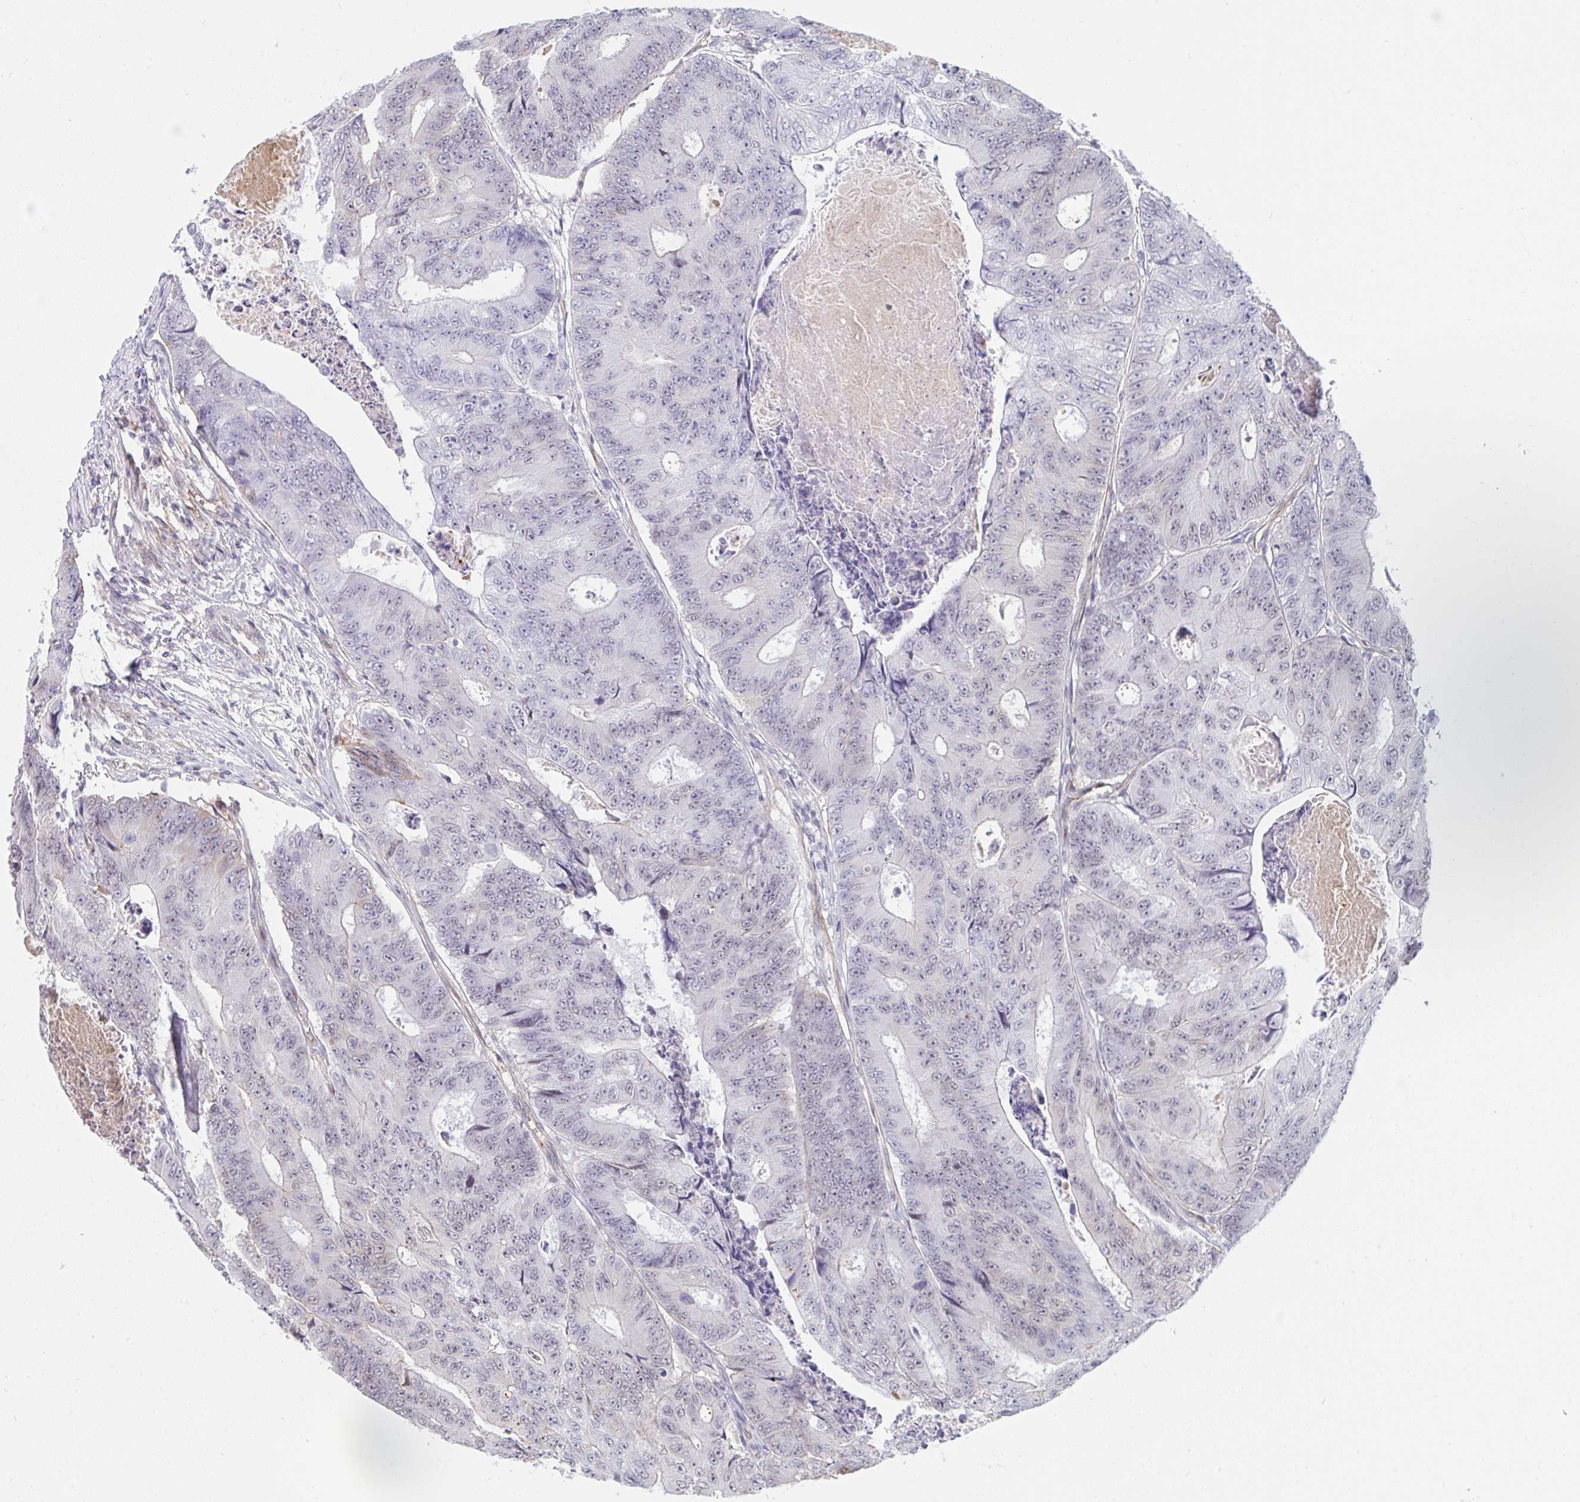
{"staining": {"intensity": "negative", "quantity": "none", "location": "none"}, "tissue": "colorectal cancer", "cell_type": "Tumor cells", "image_type": "cancer", "snomed": [{"axis": "morphology", "description": "Adenocarcinoma, NOS"}, {"axis": "topography", "description": "Colon"}], "caption": "Immunohistochemical staining of human adenocarcinoma (colorectal) reveals no significant staining in tumor cells.", "gene": "DSCAML1", "patient": {"sex": "female", "age": 48}}